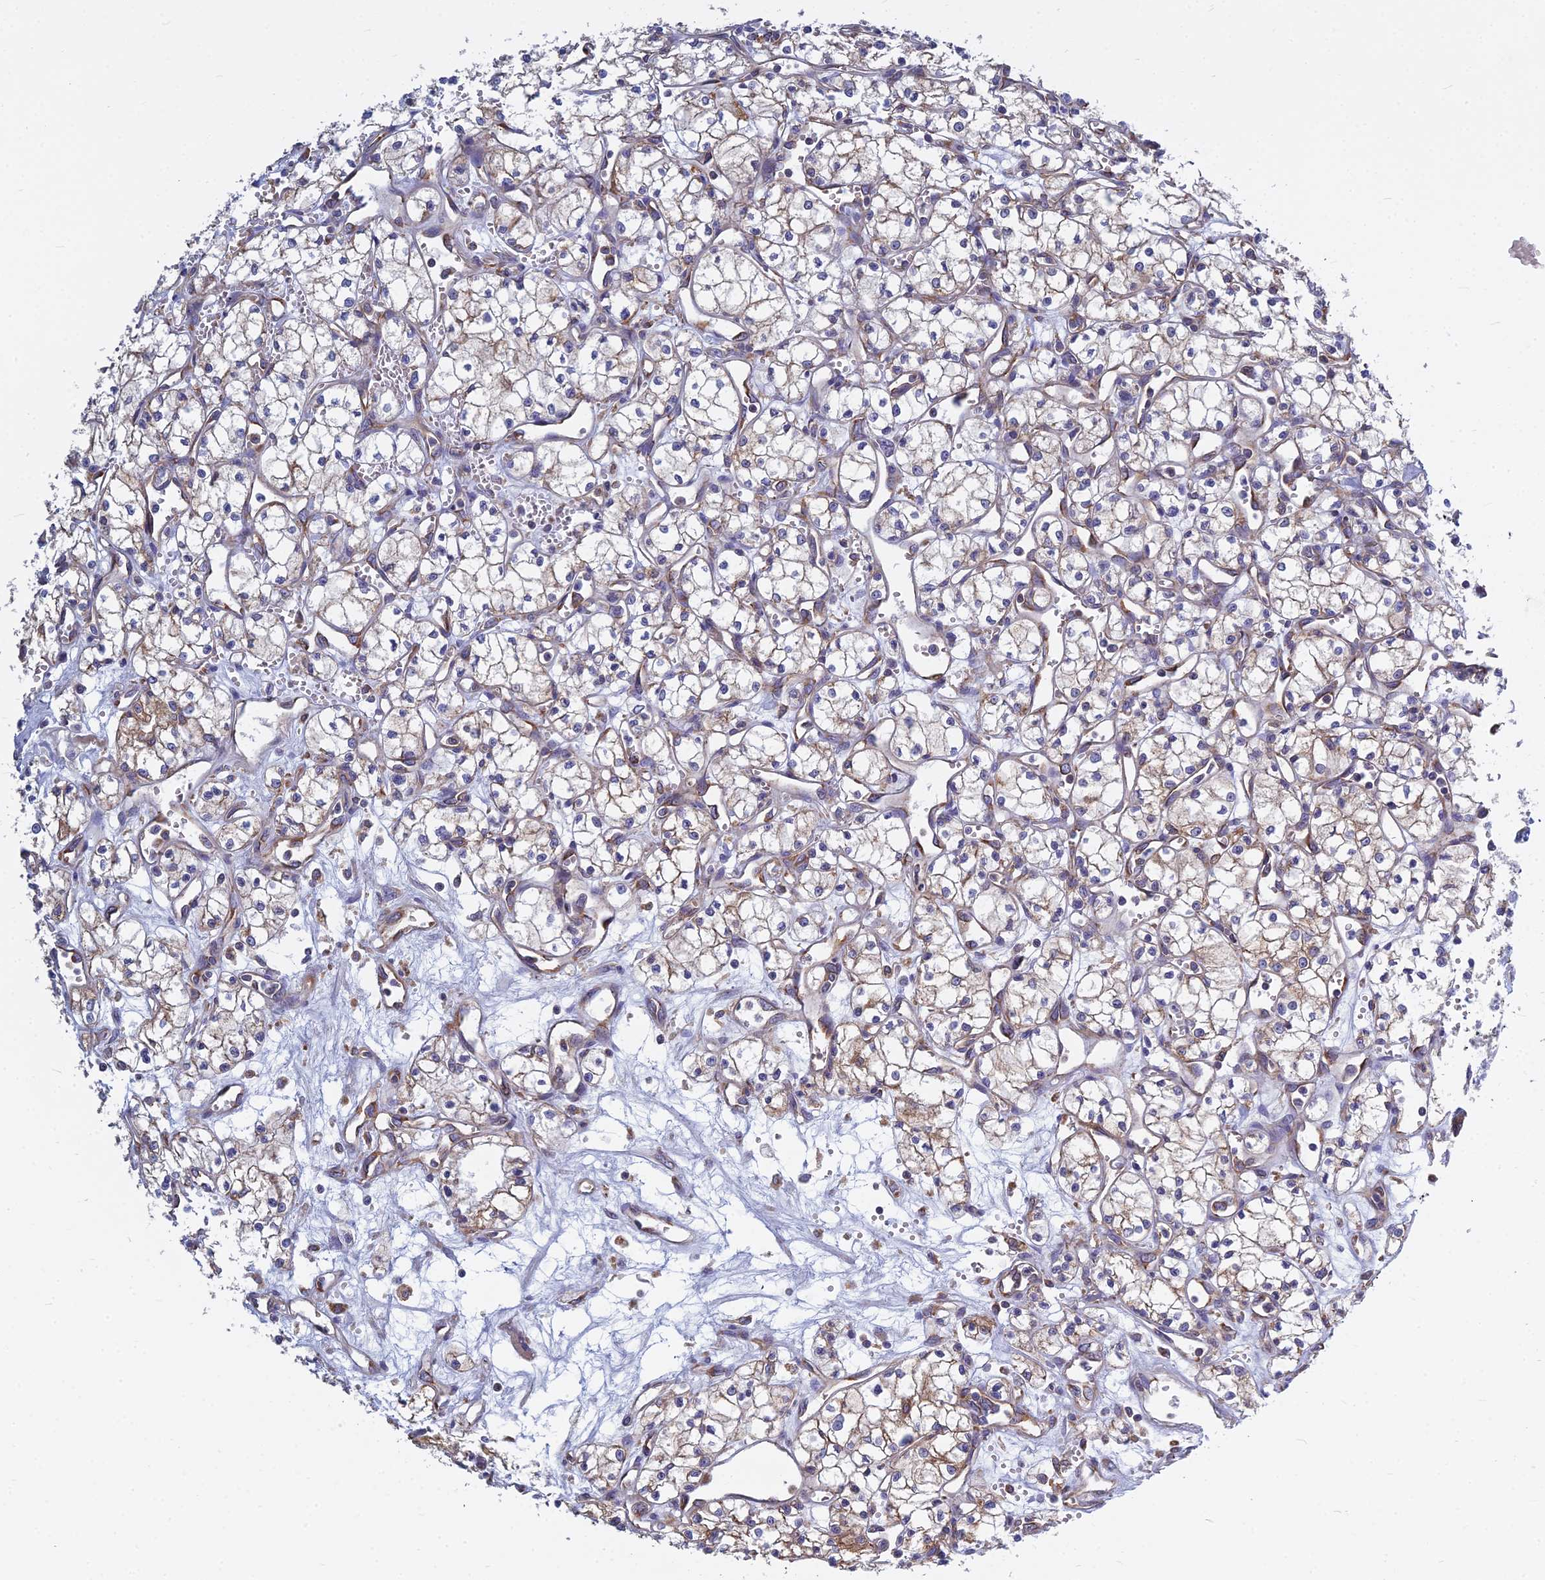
{"staining": {"intensity": "moderate", "quantity": "<25%", "location": "cytoplasmic/membranous"}, "tissue": "renal cancer", "cell_type": "Tumor cells", "image_type": "cancer", "snomed": [{"axis": "morphology", "description": "Adenocarcinoma, NOS"}, {"axis": "topography", "description": "Kidney"}], "caption": "IHC staining of renal adenocarcinoma, which displays low levels of moderate cytoplasmic/membranous expression in approximately <25% of tumor cells indicating moderate cytoplasmic/membranous protein positivity. The staining was performed using DAB (3,3'-diaminobenzidine) (brown) for protein detection and nuclei were counterstained in hematoxylin (blue).", "gene": "KIAA1143", "patient": {"sex": "male", "age": 59}}